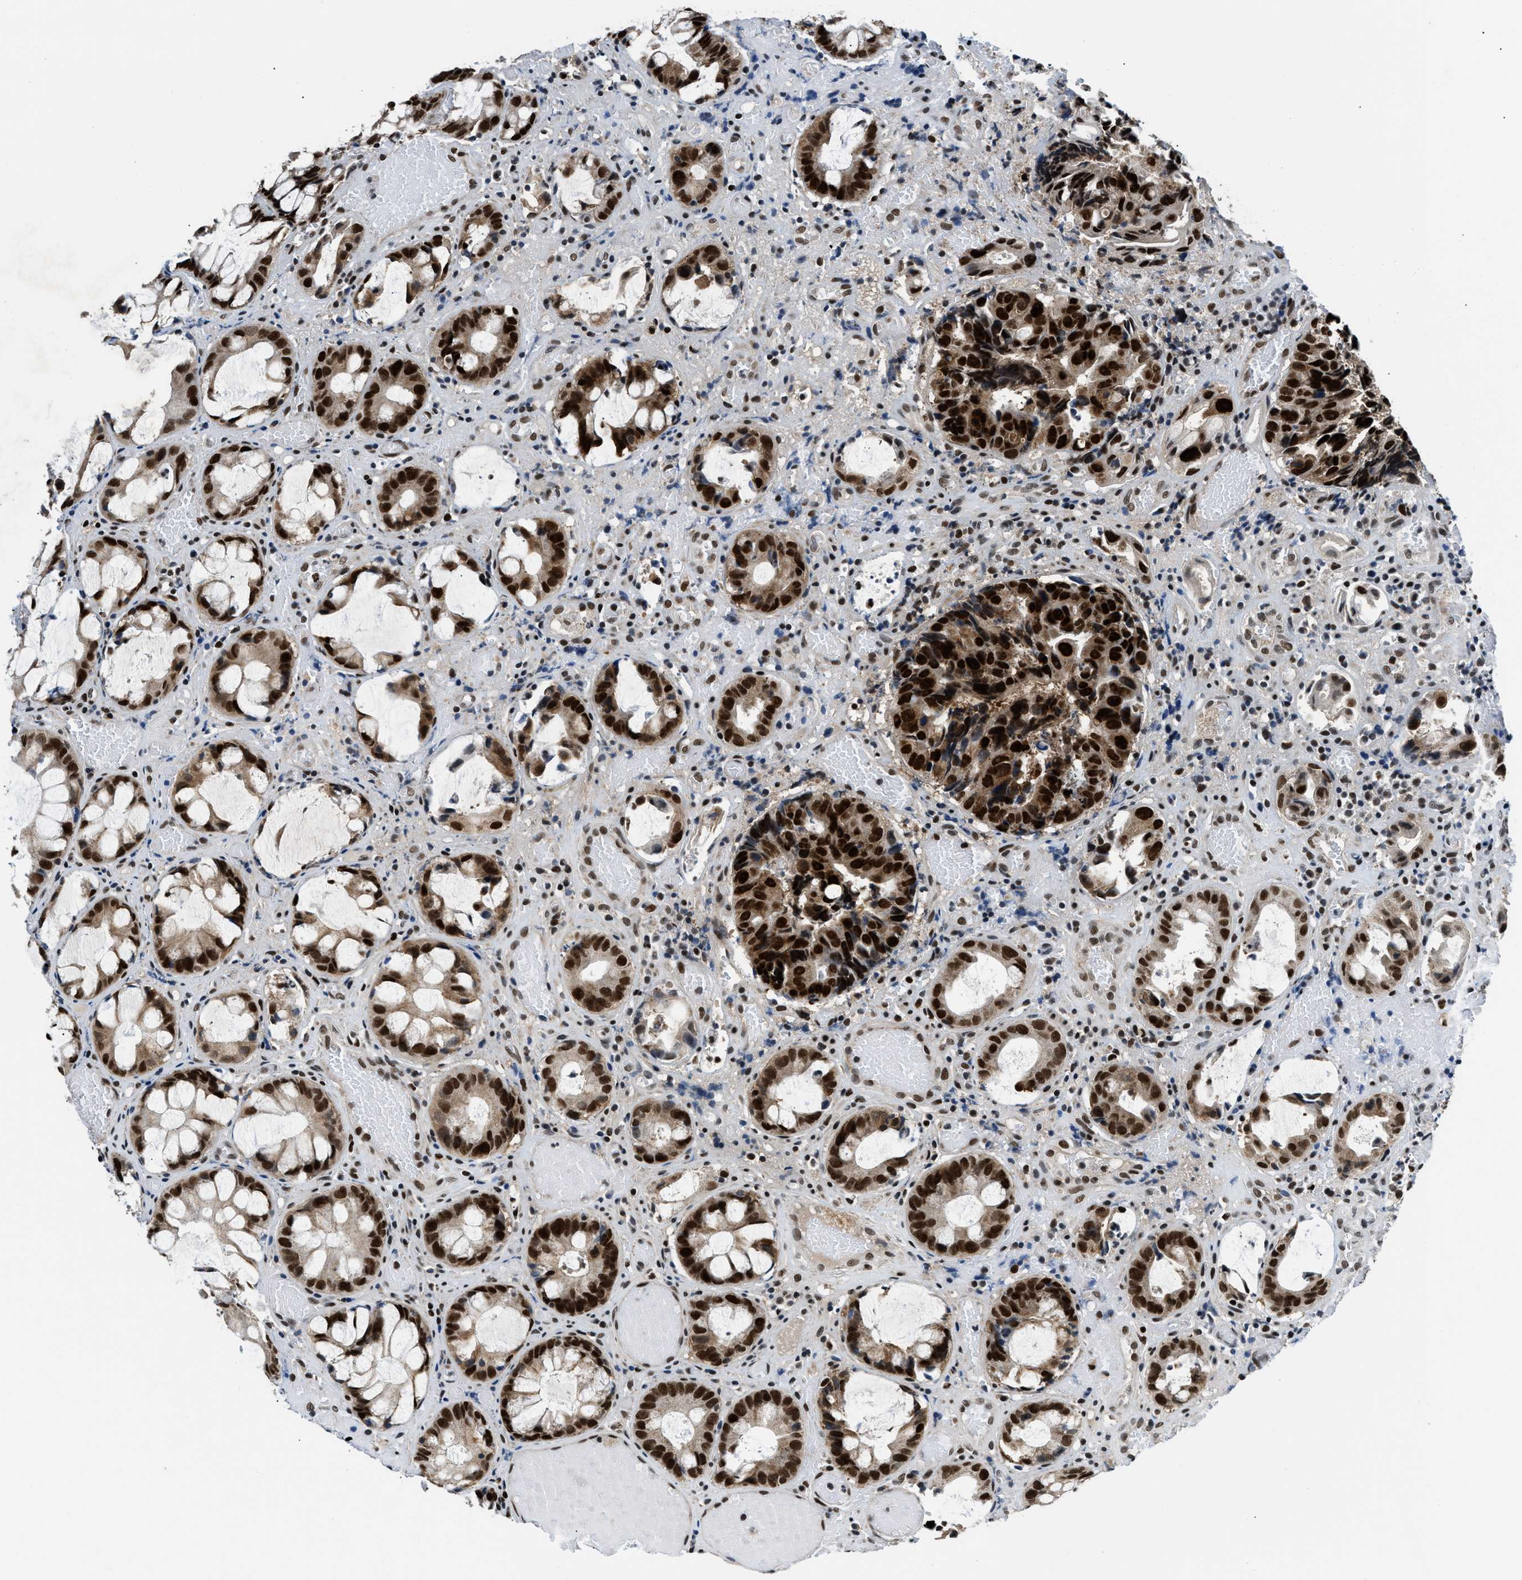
{"staining": {"intensity": "strong", "quantity": ">75%", "location": "nuclear"}, "tissue": "colorectal cancer", "cell_type": "Tumor cells", "image_type": "cancer", "snomed": [{"axis": "morphology", "description": "Adenocarcinoma, NOS"}, {"axis": "topography", "description": "Colon"}], "caption": "Strong nuclear staining for a protein is appreciated in about >75% of tumor cells of adenocarcinoma (colorectal) using immunohistochemistry.", "gene": "KDM3B", "patient": {"sex": "female", "age": 57}}